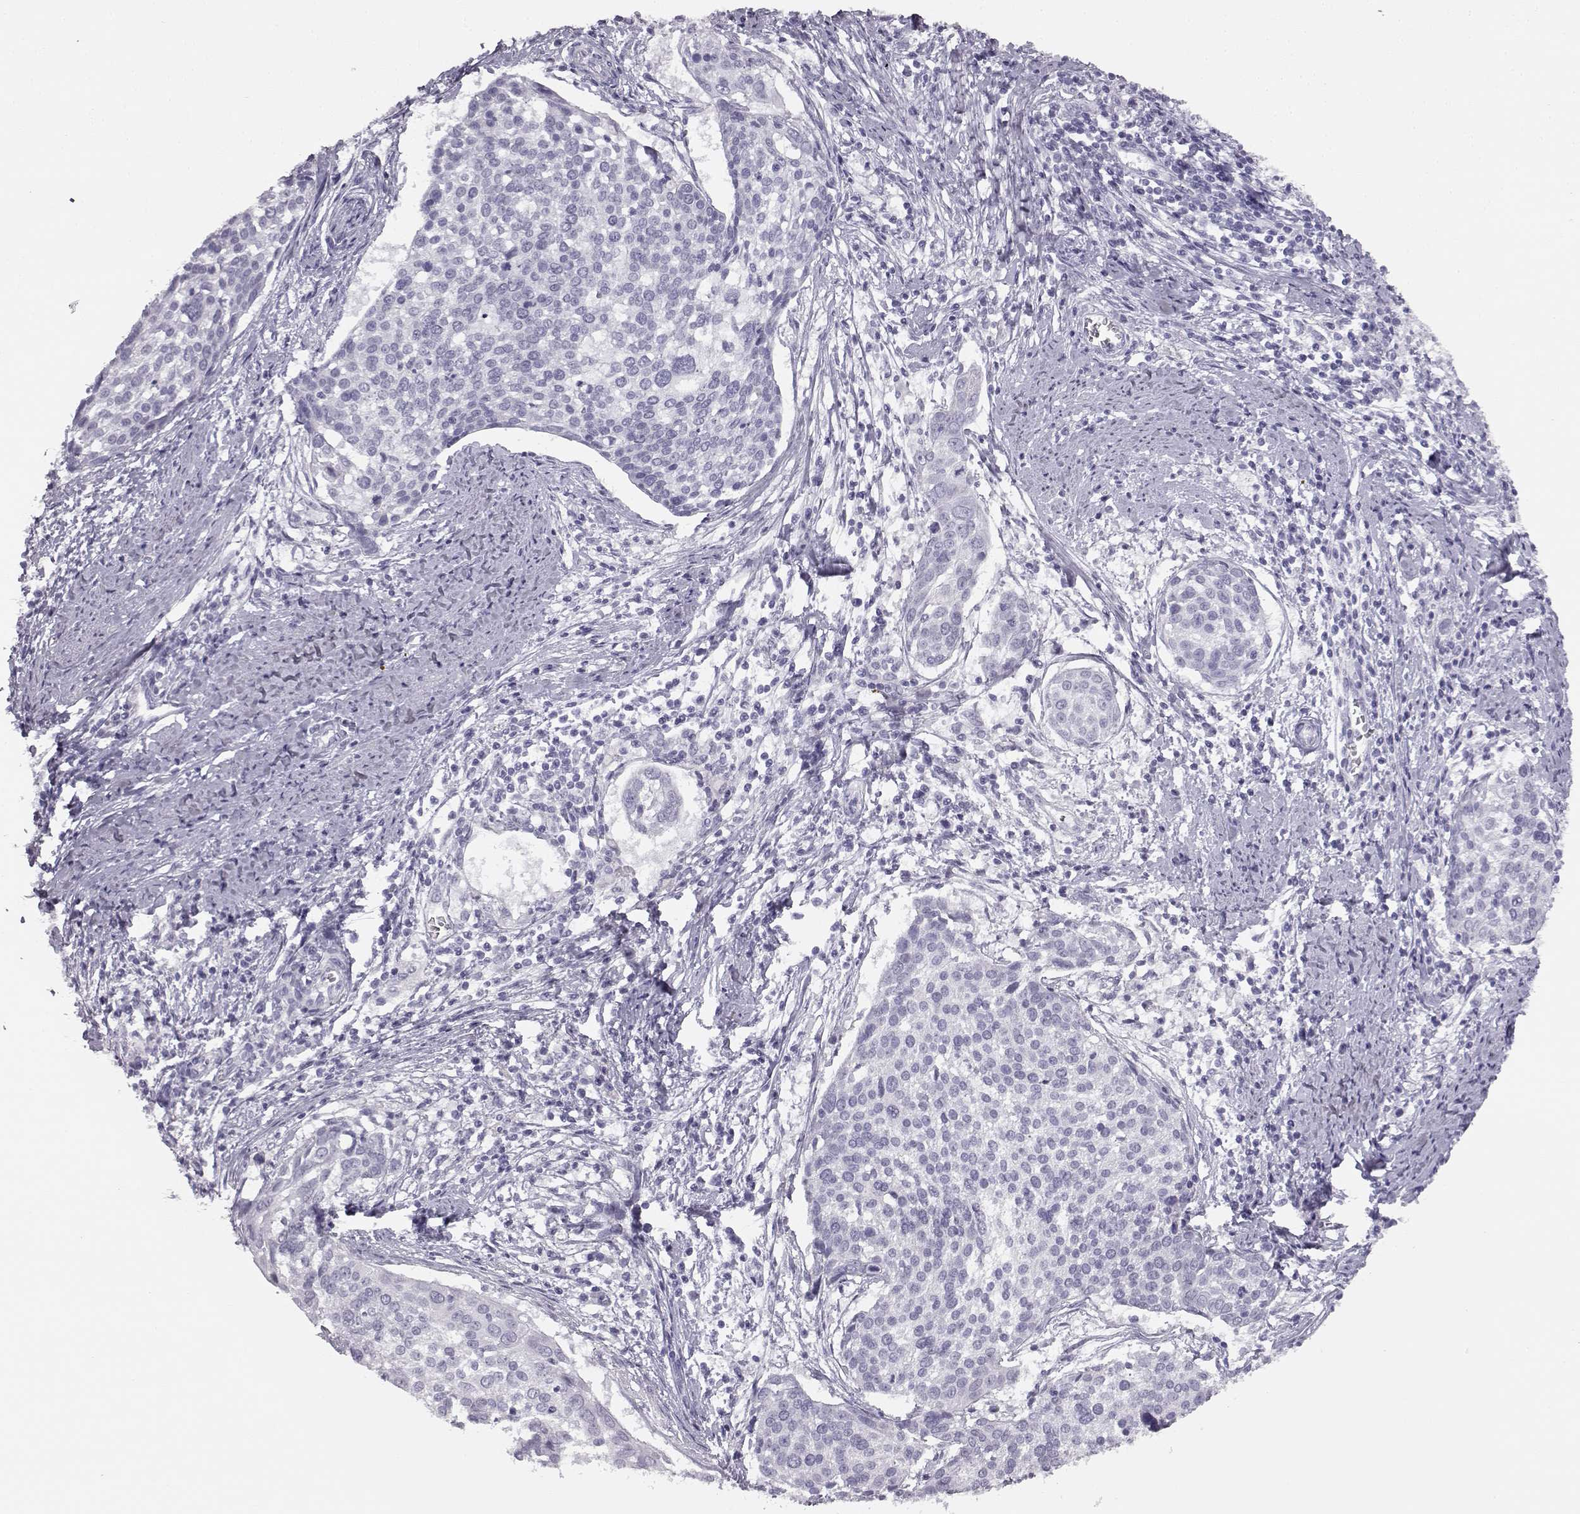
{"staining": {"intensity": "negative", "quantity": "none", "location": "none"}, "tissue": "cervical cancer", "cell_type": "Tumor cells", "image_type": "cancer", "snomed": [{"axis": "morphology", "description": "Squamous cell carcinoma, NOS"}, {"axis": "topography", "description": "Cervix"}], "caption": "Immunohistochemistry photomicrograph of cervical cancer (squamous cell carcinoma) stained for a protein (brown), which exhibits no staining in tumor cells.", "gene": "BFSP2", "patient": {"sex": "female", "age": 39}}